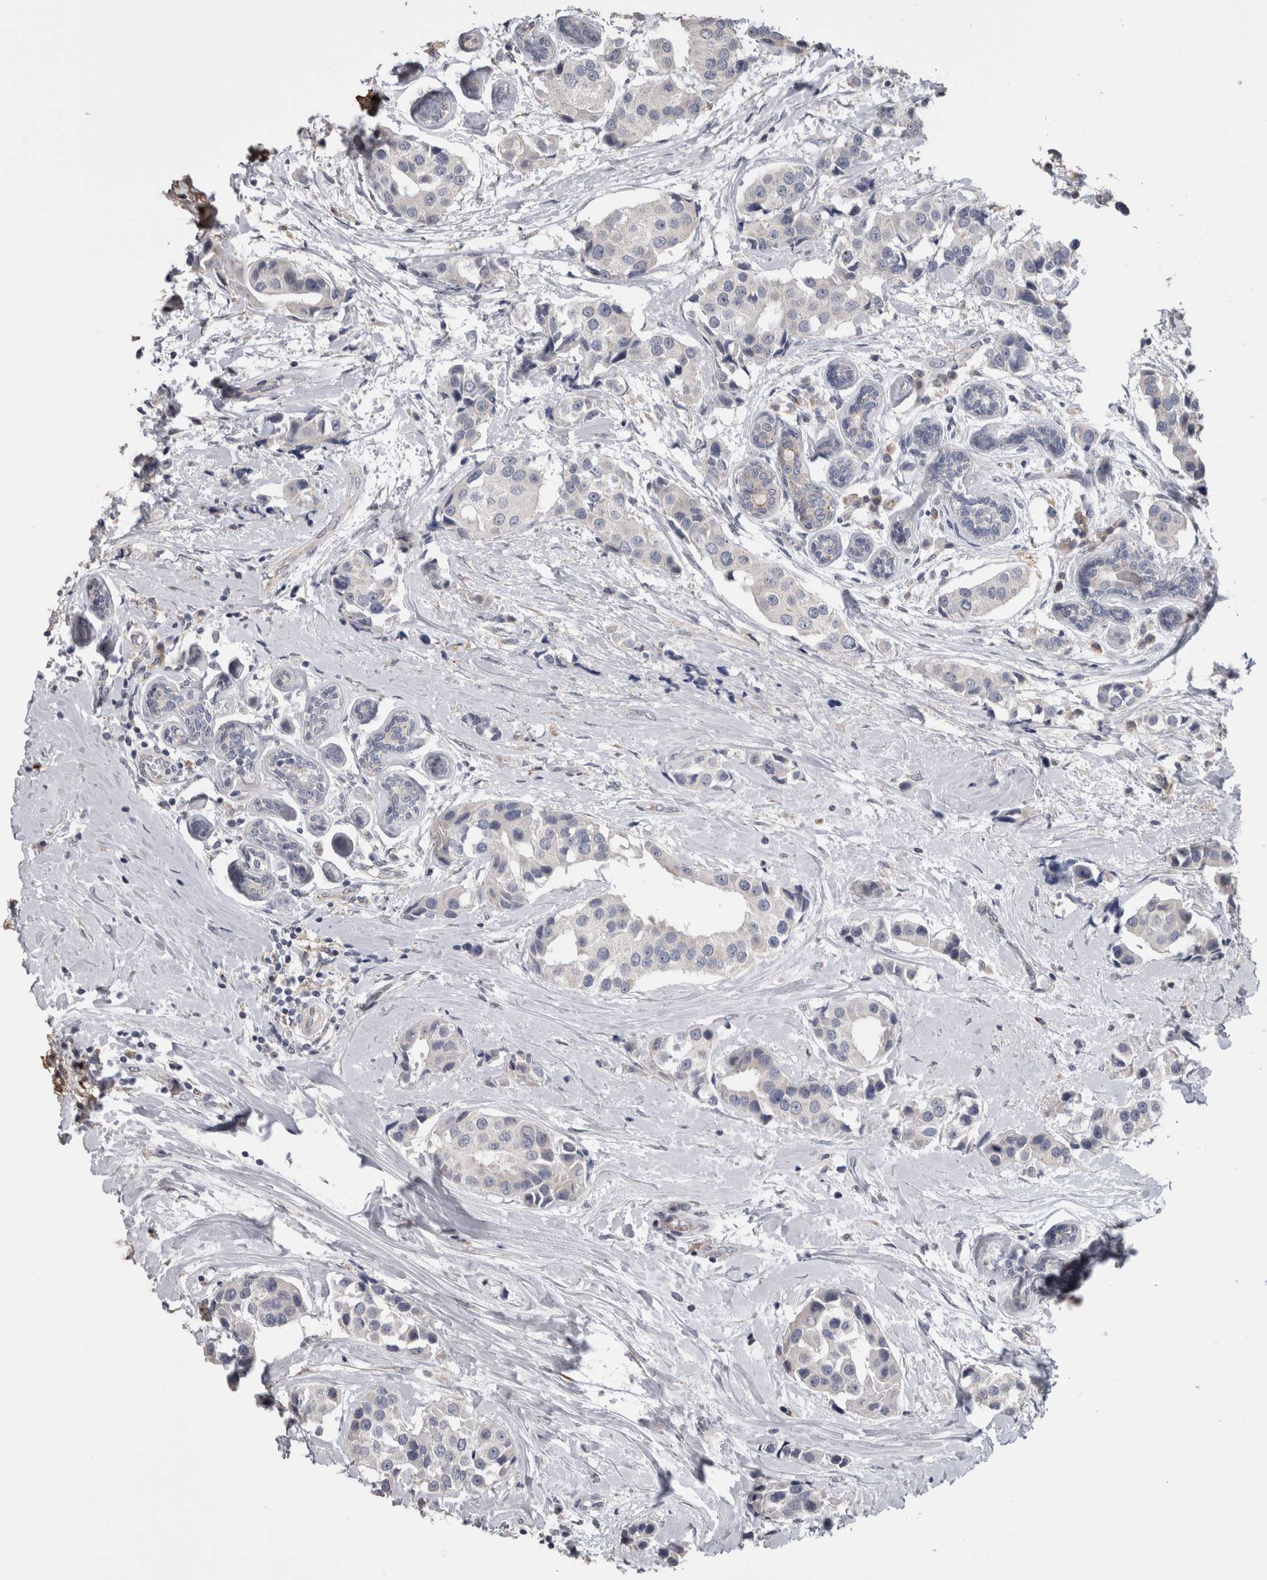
{"staining": {"intensity": "negative", "quantity": "none", "location": "none"}, "tissue": "breast cancer", "cell_type": "Tumor cells", "image_type": "cancer", "snomed": [{"axis": "morphology", "description": "Normal tissue, NOS"}, {"axis": "morphology", "description": "Duct carcinoma"}, {"axis": "topography", "description": "Breast"}], "caption": "The histopathology image displays no significant expression in tumor cells of breast infiltrating ductal carcinoma.", "gene": "STC1", "patient": {"sex": "female", "age": 39}}